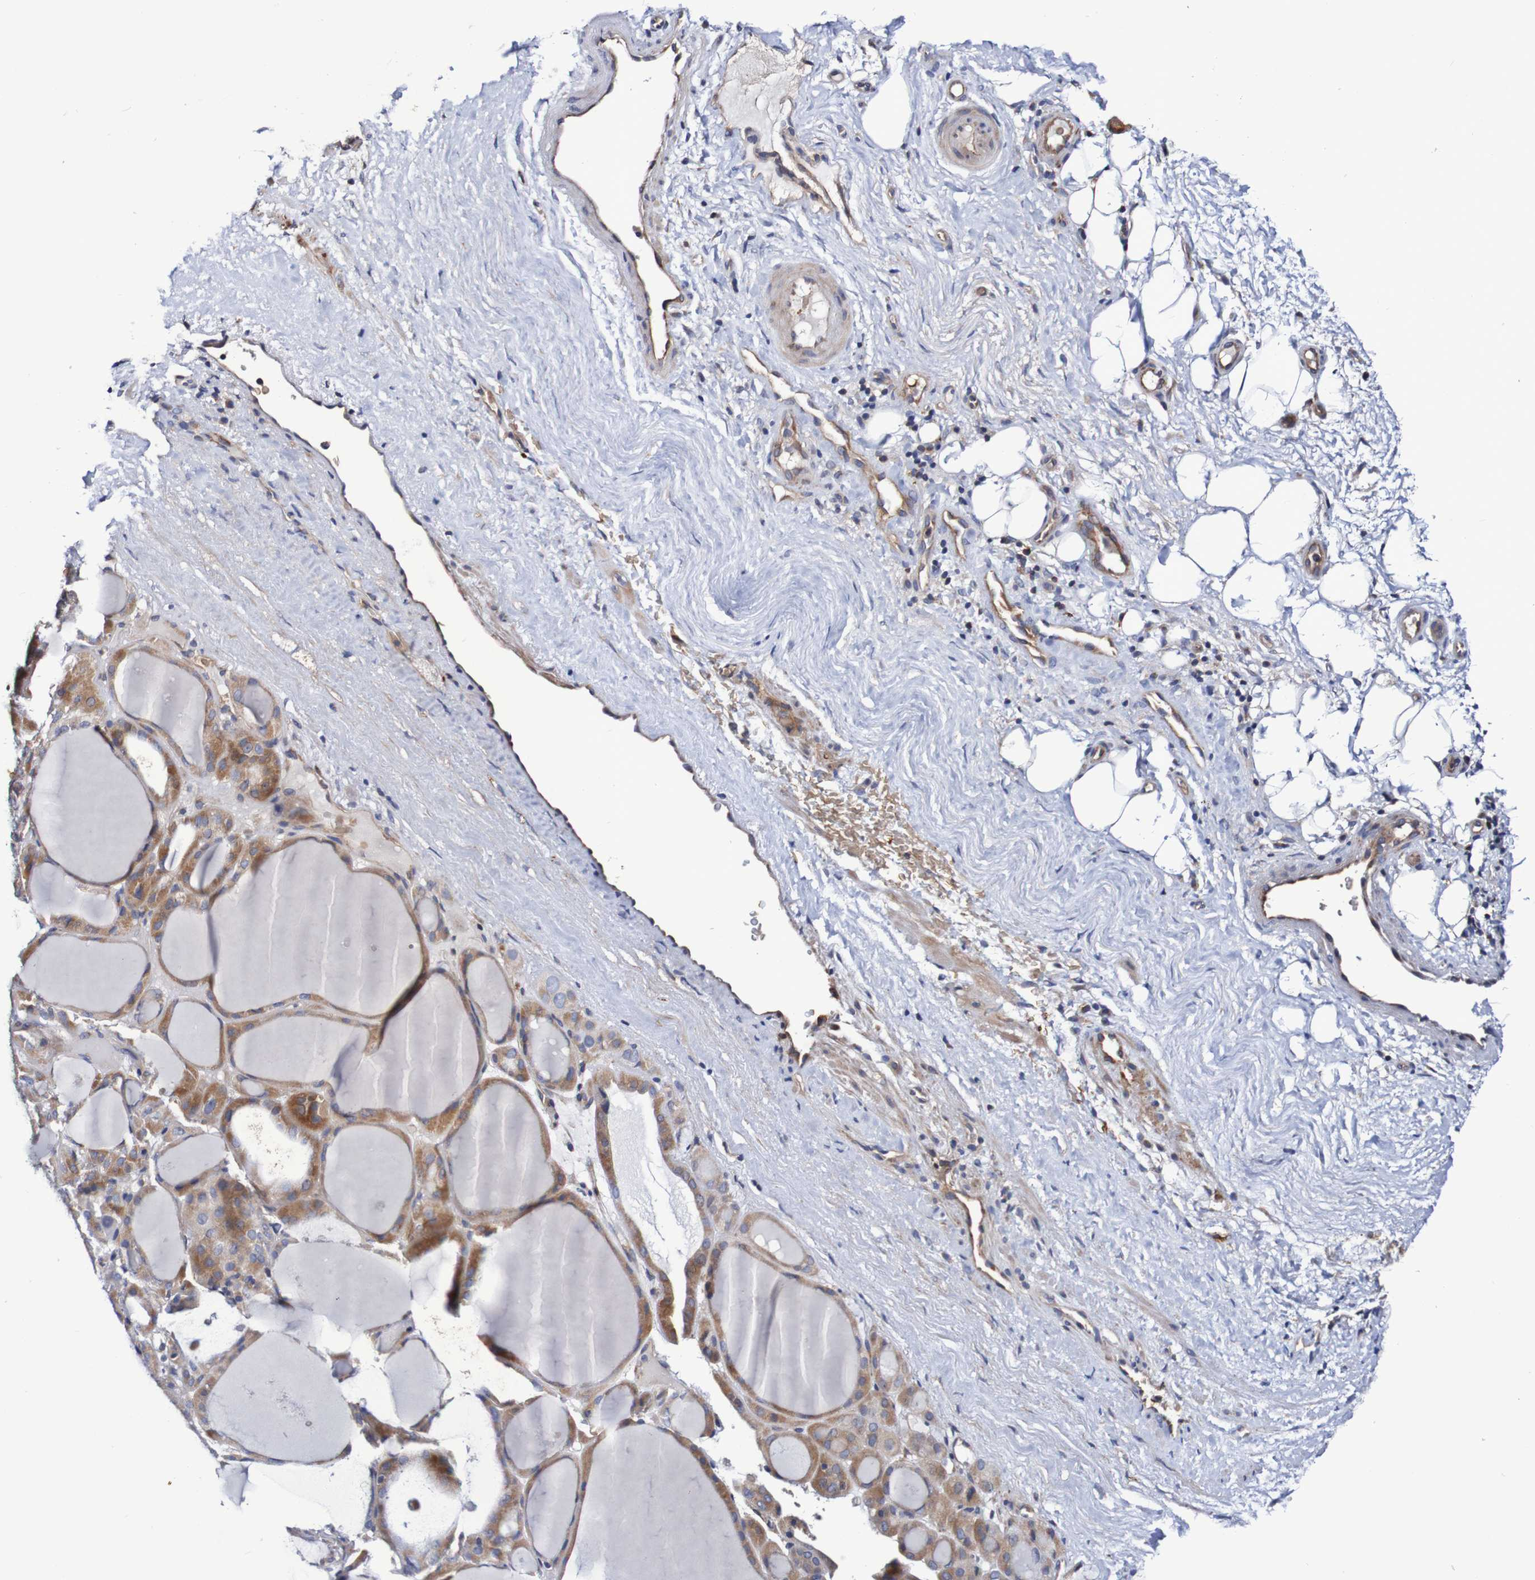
{"staining": {"intensity": "moderate", "quantity": ">75%", "location": "cytoplasmic/membranous"}, "tissue": "thyroid gland", "cell_type": "Glandular cells", "image_type": "normal", "snomed": [{"axis": "morphology", "description": "Normal tissue, NOS"}, {"axis": "morphology", "description": "Carcinoma, NOS"}, {"axis": "topography", "description": "Thyroid gland"}], "caption": "Moderate cytoplasmic/membranous staining is appreciated in about >75% of glandular cells in benign thyroid gland.", "gene": "WNT4", "patient": {"sex": "female", "age": 86}}